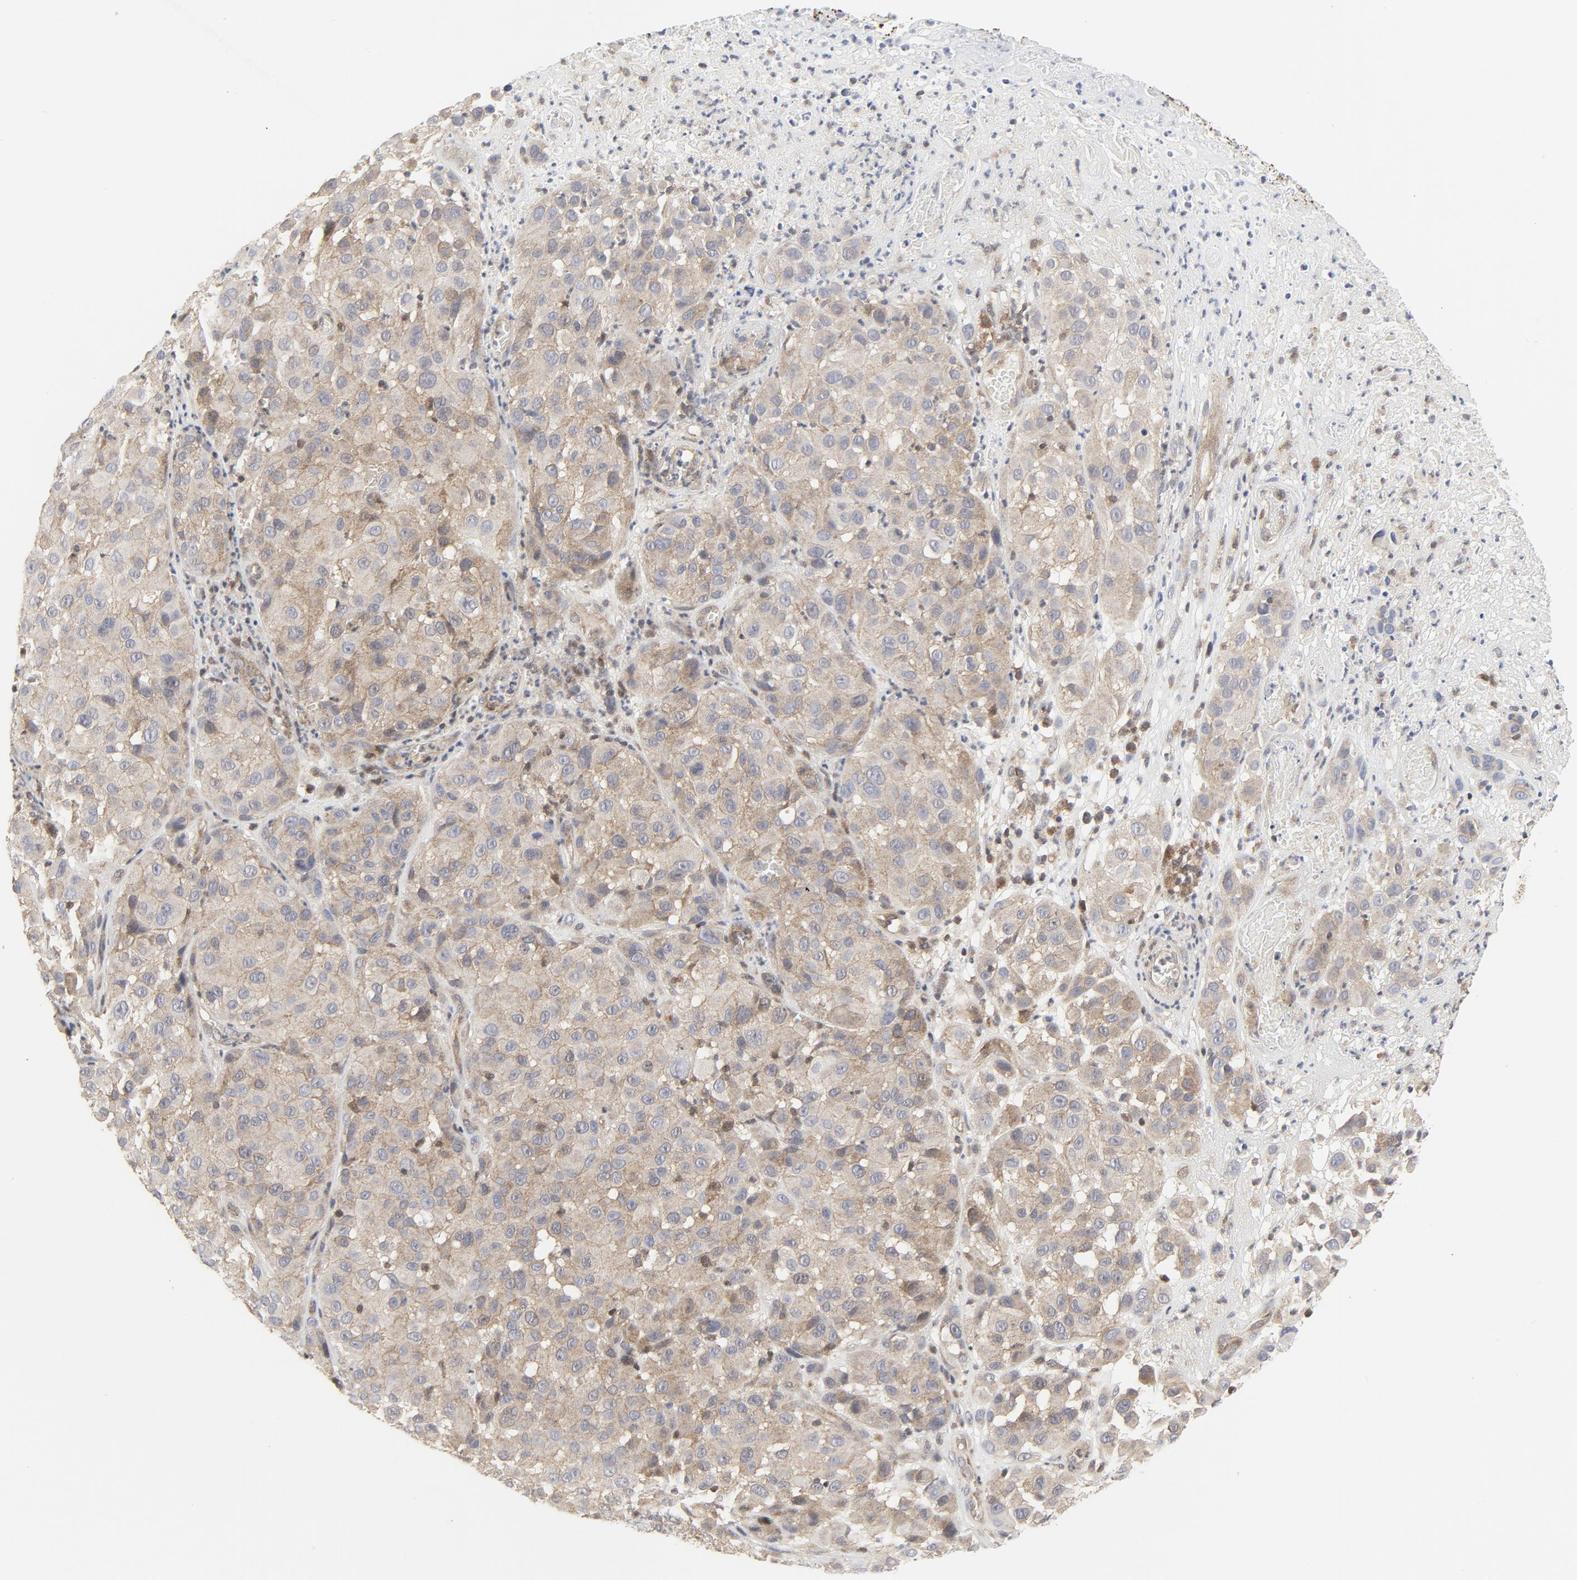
{"staining": {"intensity": "weak", "quantity": ">75%", "location": "cytoplasmic/membranous"}, "tissue": "melanoma", "cell_type": "Tumor cells", "image_type": "cancer", "snomed": [{"axis": "morphology", "description": "Malignant melanoma, NOS"}, {"axis": "topography", "description": "Skin"}], "caption": "High-magnification brightfield microscopy of malignant melanoma stained with DAB (brown) and counterstained with hematoxylin (blue). tumor cells exhibit weak cytoplasmic/membranous expression is appreciated in approximately>75% of cells. (IHC, brightfield microscopy, high magnification).", "gene": "MAP2K7", "patient": {"sex": "female", "age": 21}}